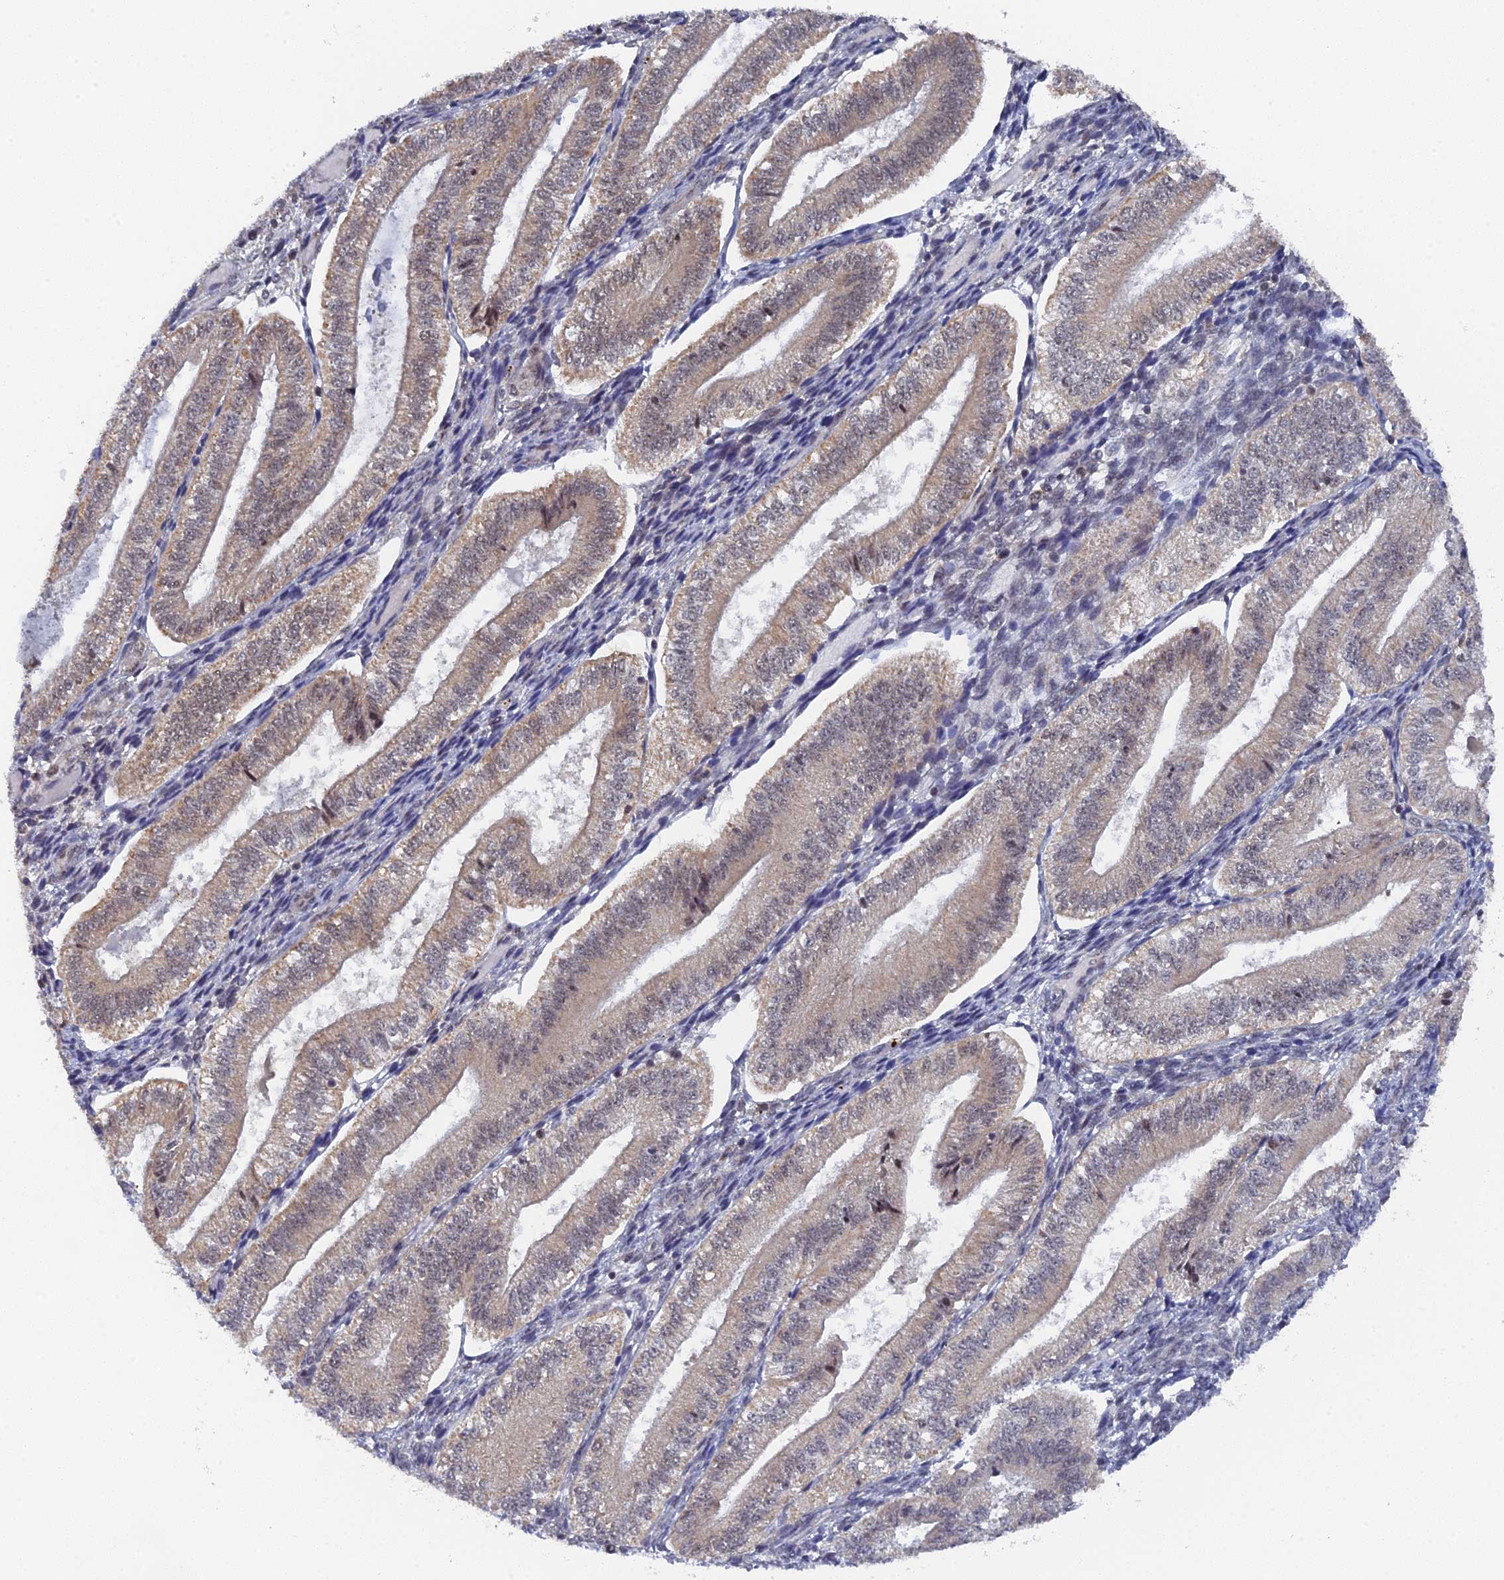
{"staining": {"intensity": "negative", "quantity": "none", "location": "none"}, "tissue": "endometrium", "cell_type": "Cells in endometrial stroma", "image_type": "normal", "snomed": [{"axis": "morphology", "description": "Normal tissue, NOS"}, {"axis": "topography", "description": "Endometrium"}], "caption": "IHC of normal endometrium exhibits no expression in cells in endometrial stroma. Nuclei are stained in blue.", "gene": "MIGA2", "patient": {"sex": "female", "age": 34}}